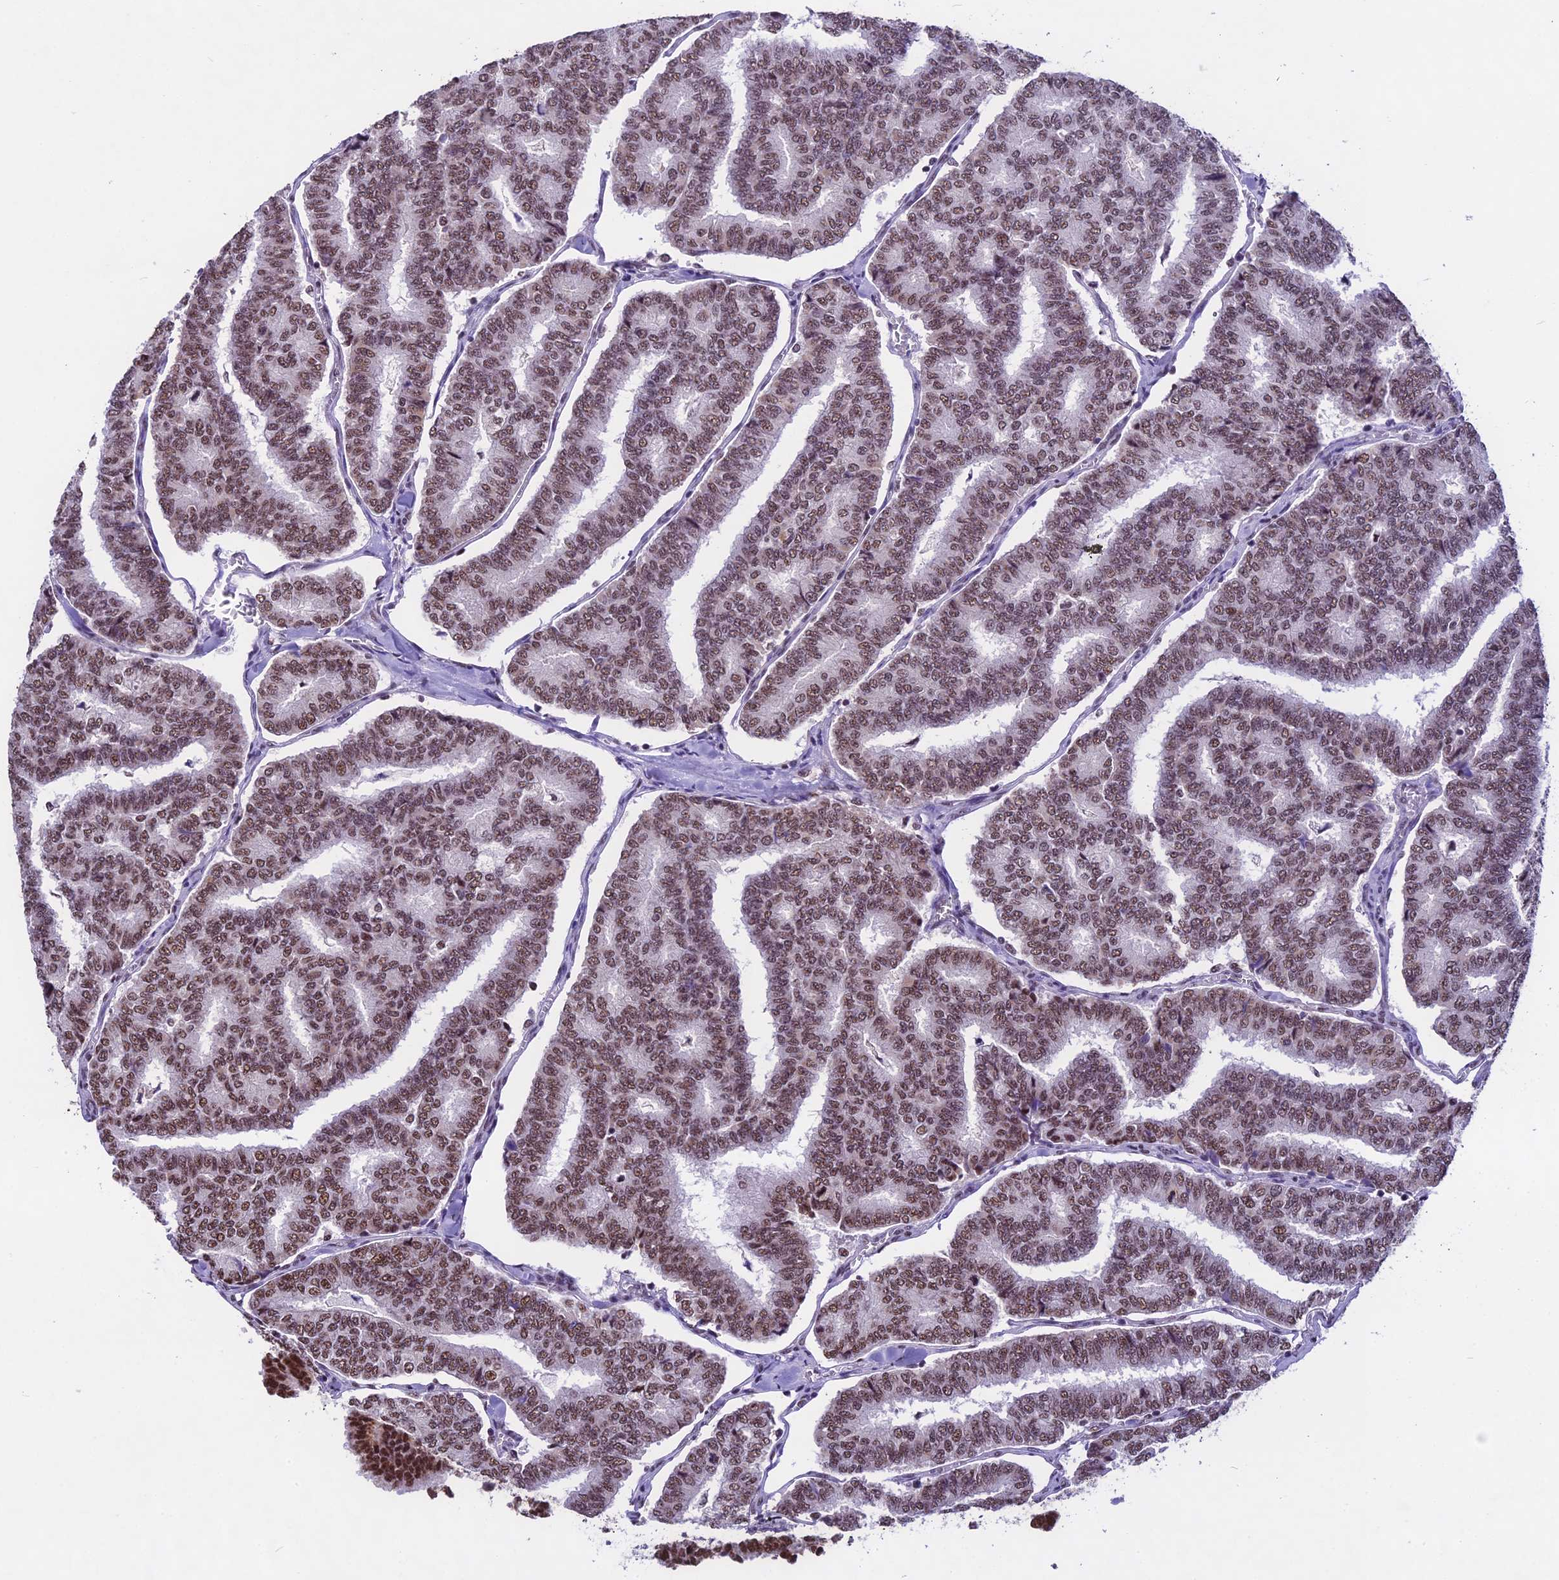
{"staining": {"intensity": "moderate", "quantity": ">75%", "location": "nuclear"}, "tissue": "thyroid cancer", "cell_type": "Tumor cells", "image_type": "cancer", "snomed": [{"axis": "morphology", "description": "Papillary adenocarcinoma, NOS"}, {"axis": "topography", "description": "Thyroid gland"}], "caption": "Human papillary adenocarcinoma (thyroid) stained for a protein (brown) exhibits moderate nuclear positive staining in approximately >75% of tumor cells.", "gene": "CARS2", "patient": {"sex": "female", "age": 35}}